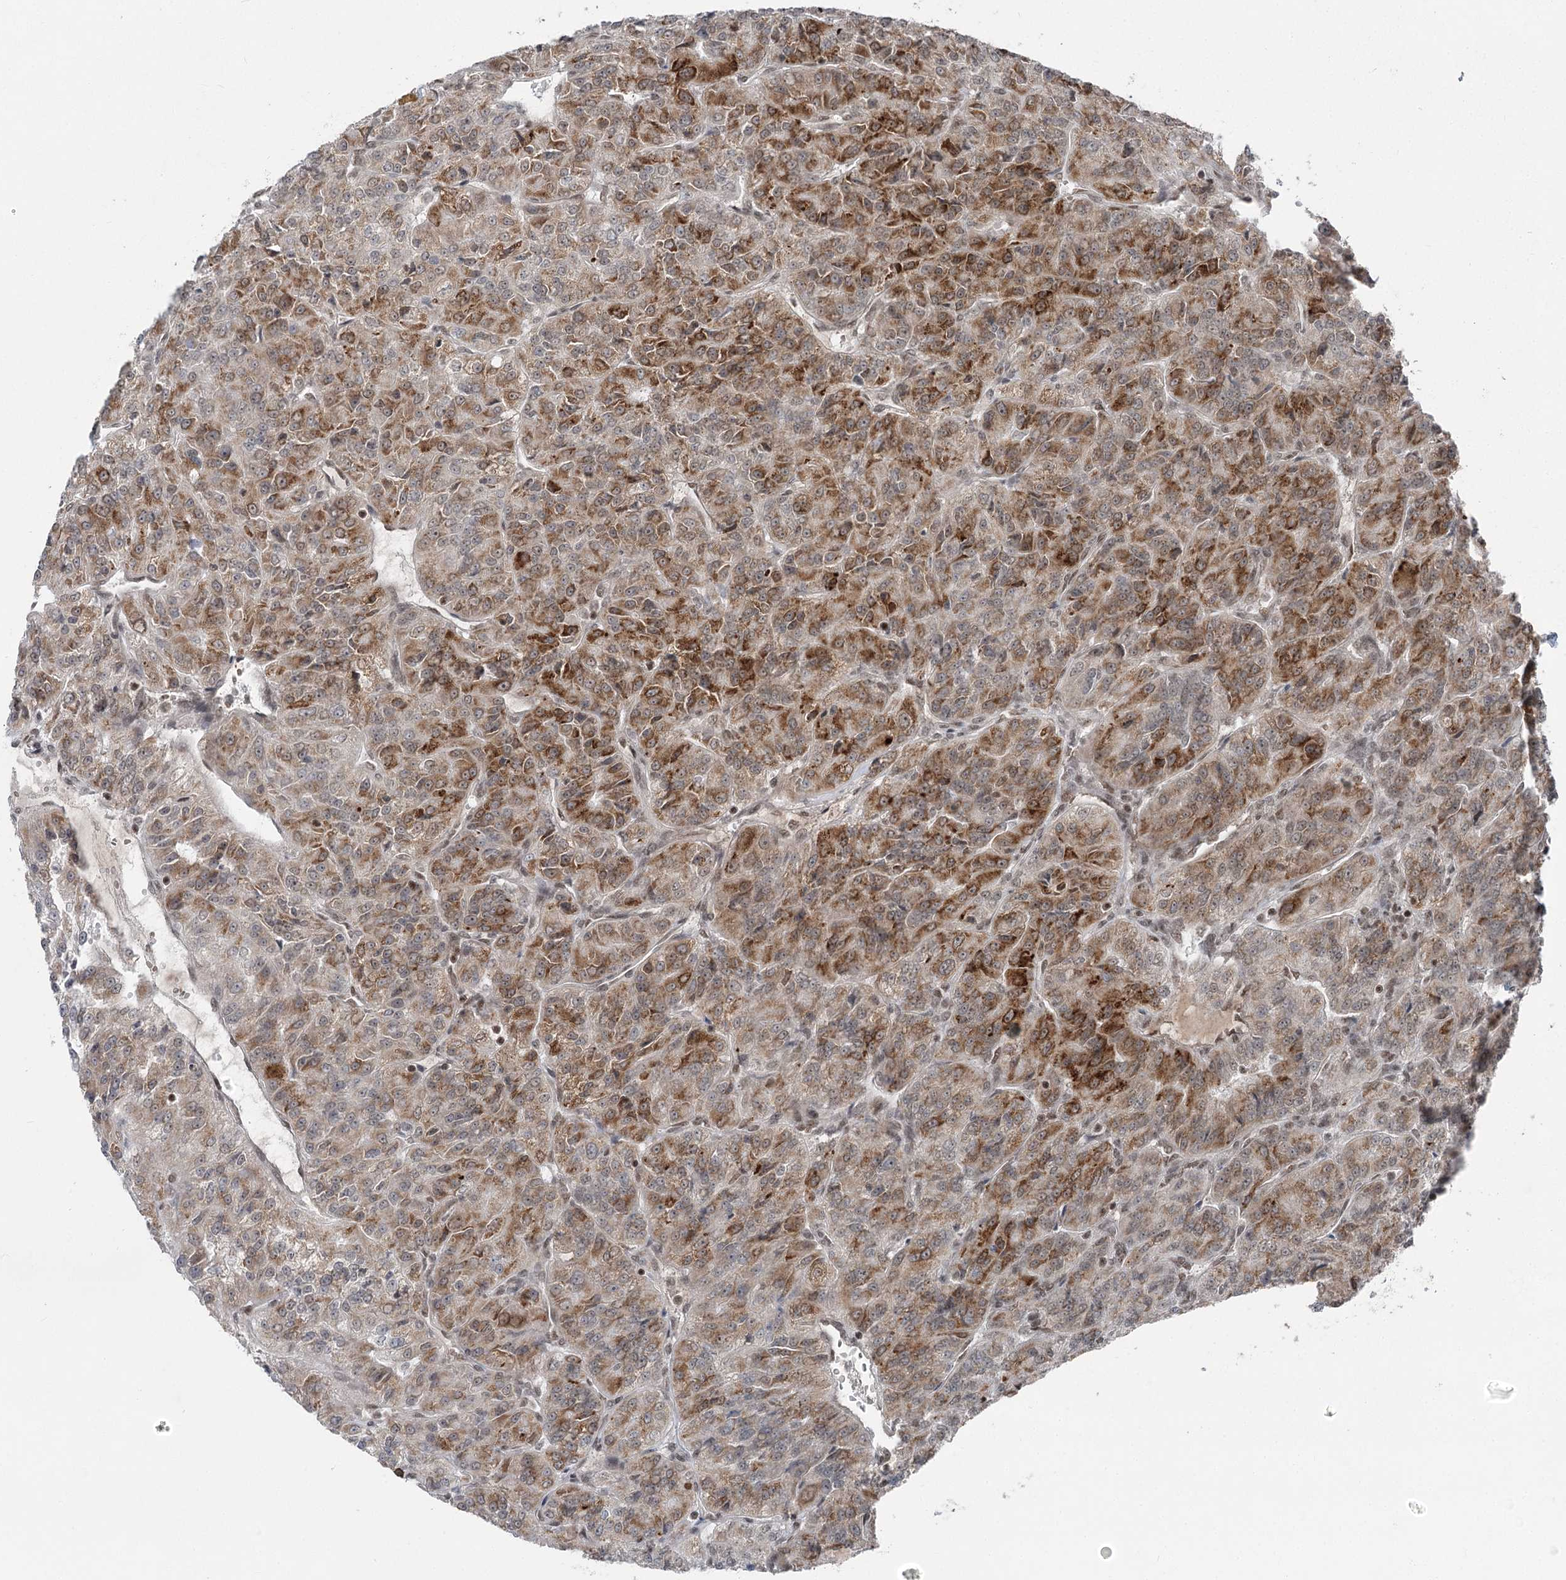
{"staining": {"intensity": "moderate", "quantity": ">75%", "location": "cytoplasmic/membranous"}, "tissue": "renal cancer", "cell_type": "Tumor cells", "image_type": "cancer", "snomed": [{"axis": "morphology", "description": "Adenocarcinoma, NOS"}, {"axis": "topography", "description": "Kidney"}], "caption": "Protein positivity by immunohistochemistry (IHC) displays moderate cytoplasmic/membranous staining in approximately >75% of tumor cells in renal cancer (adenocarcinoma).", "gene": "CGGBP1", "patient": {"sex": "female", "age": 63}}